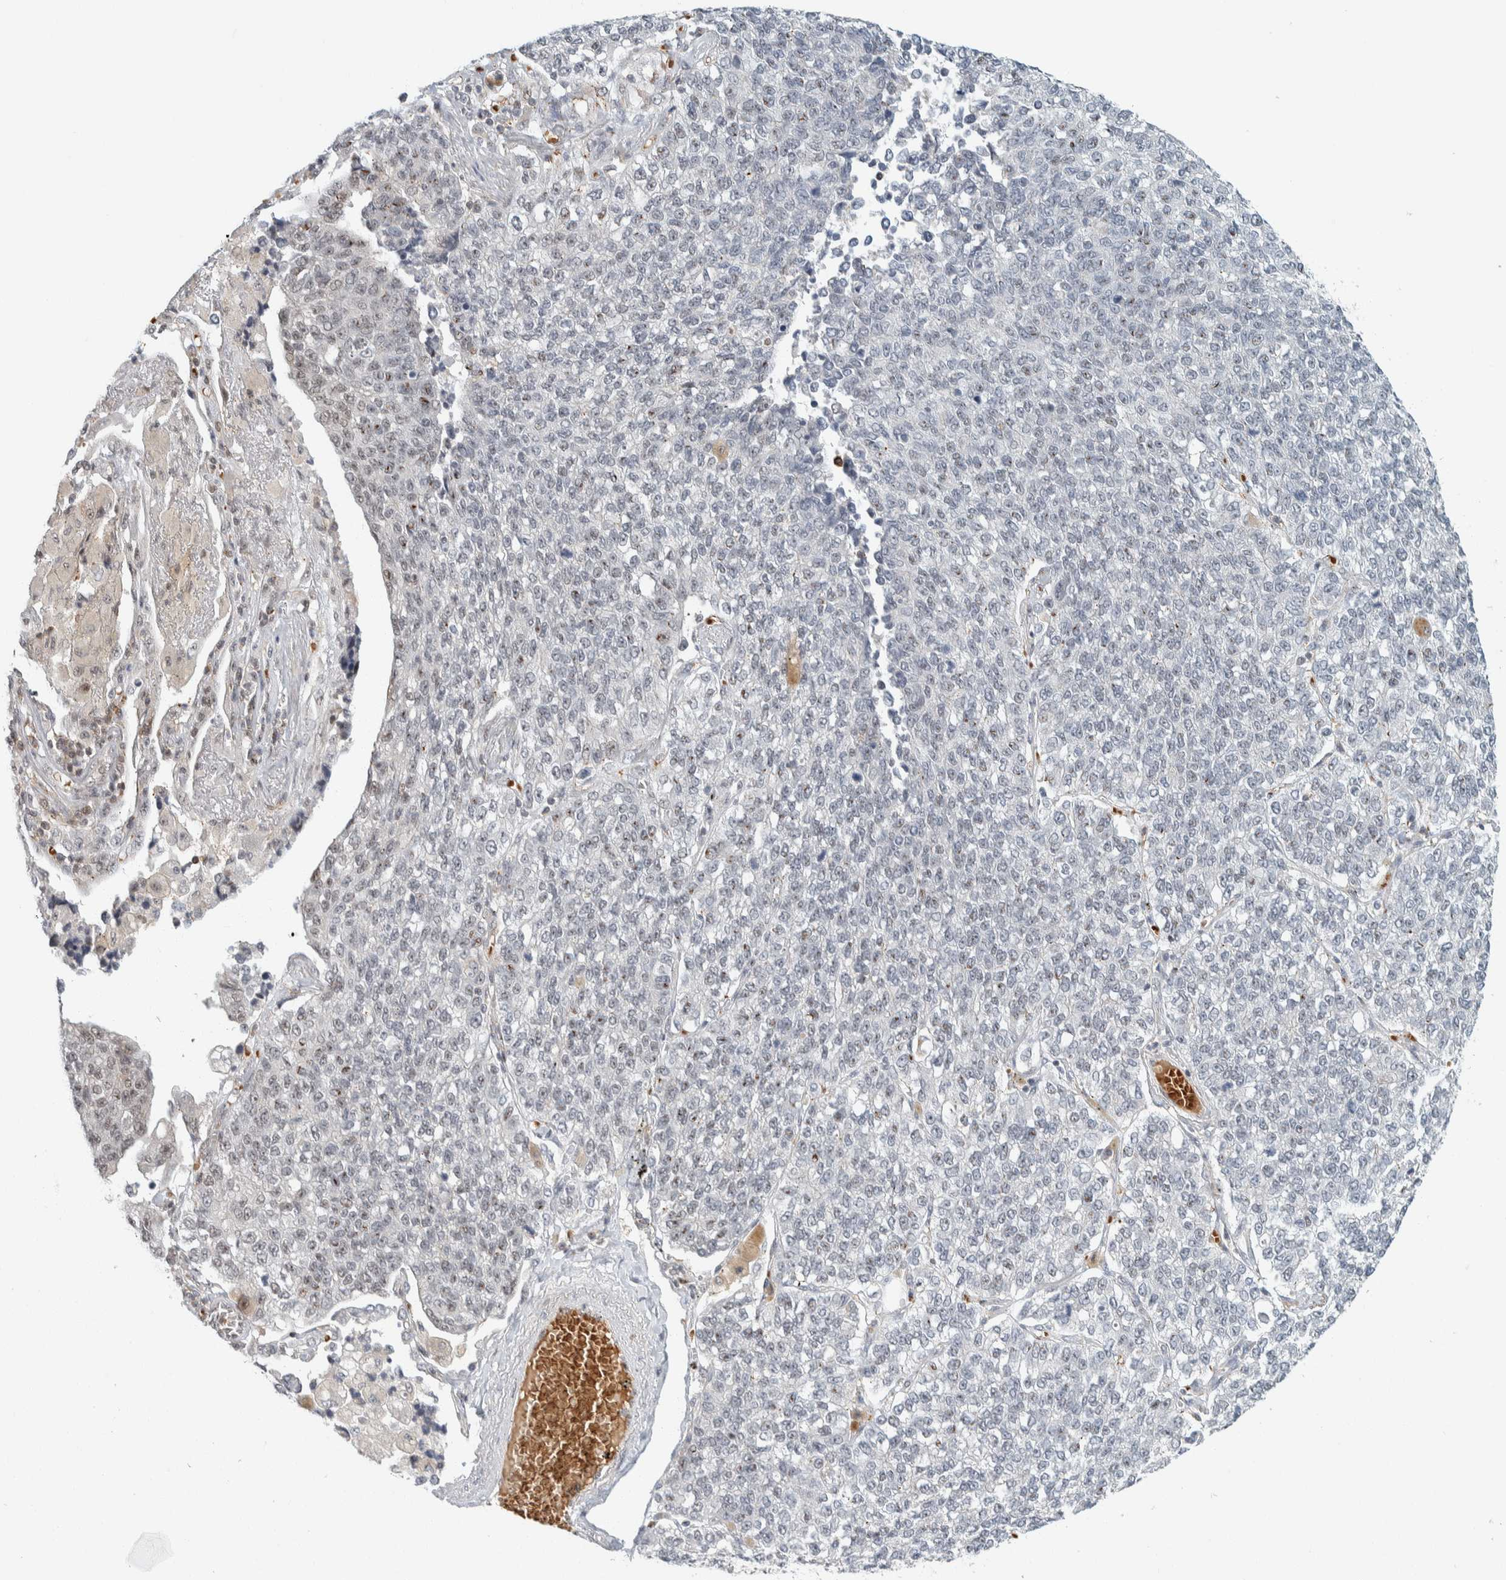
{"staining": {"intensity": "negative", "quantity": "none", "location": "none"}, "tissue": "lung cancer", "cell_type": "Tumor cells", "image_type": "cancer", "snomed": [{"axis": "morphology", "description": "Adenocarcinoma, NOS"}, {"axis": "topography", "description": "Lung"}], "caption": "A high-resolution image shows immunohistochemistry staining of adenocarcinoma (lung), which displays no significant staining in tumor cells.", "gene": "ZBTB2", "patient": {"sex": "male", "age": 49}}